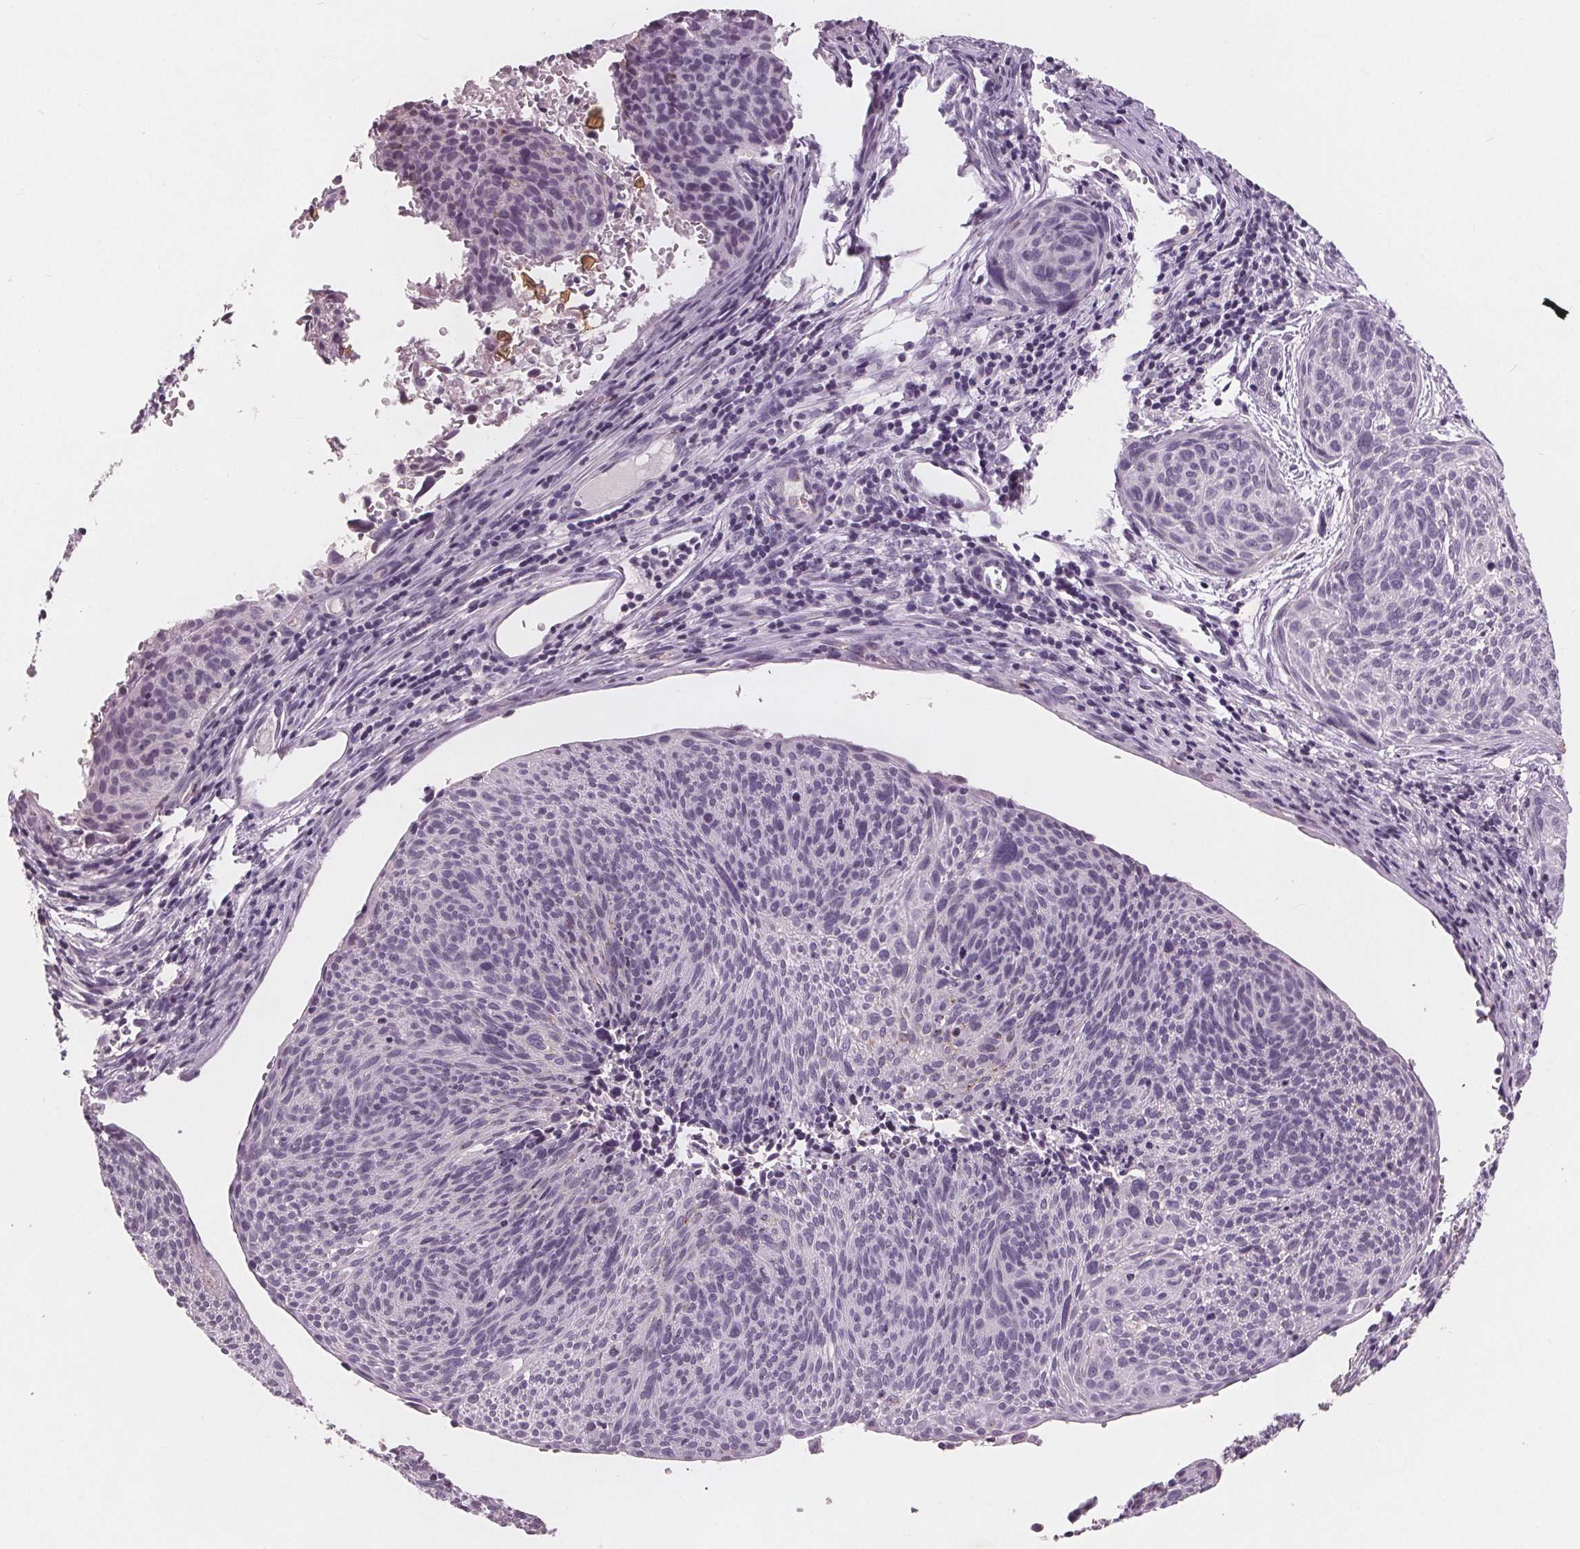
{"staining": {"intensity": "negative", "quantity": "none", "location": "none"}, "tissue": "cervical cancer", "cell_type": "Tumor cells", "image_type": "cancer", "snomed": [{"axis": "morphology", "description": "Squamous cell carcinoma, NOS"}, {"axis": "topography", "description": "Cervix"}], "caption": "This is a histopathology image of IHC staining of cervical squamous cell carcinoma, which shows no expression in tumor cells.", "gene": "PTPN14", "patient": {"sex": "female", "age": 49}}